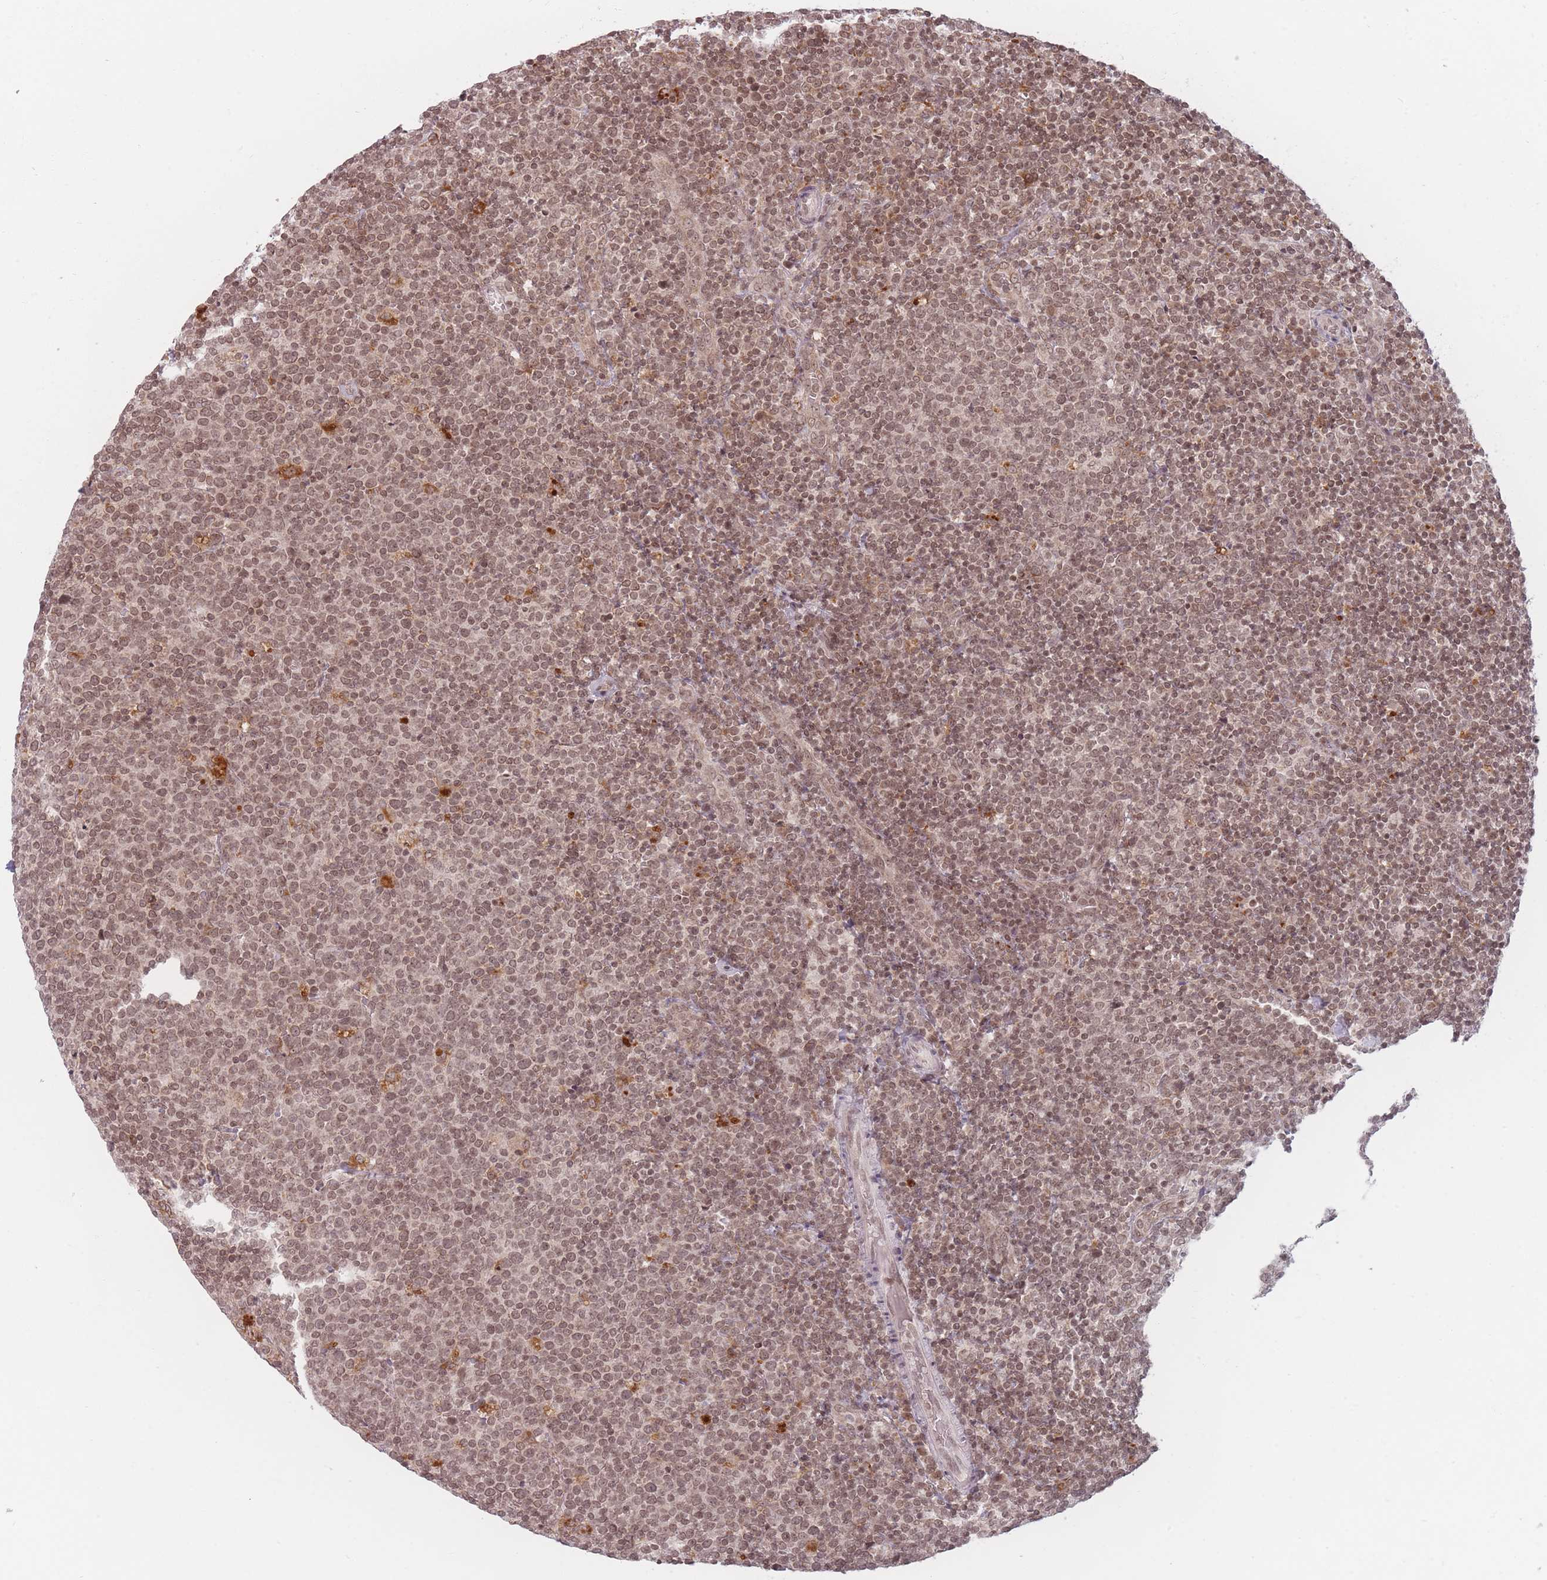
{"staining": {"intensity": "moderate", "quantity": ">75%", "location": "nuclear"}, "tissue": "lymphoma", "cell_type": "Tumor cells", "image_type": "cancer", "snomed": [{"axis": "morphology", "description": "Malignant lymphoma, non-Hodgkin's type, High grade"}, {"axis": "topography", "description": "Lymph node"}], "caption": "Brown immunohistochemical staining in high-grade malignant lymphoma, non-Hodgkin's type shows moderate nuclear expression in about >75% of tumor cells. (DAB IHC, brown staining for protein, blue staining for nuclei).", "gene": "SPATA45", "patient": {"sex": "male", "age": 61}}